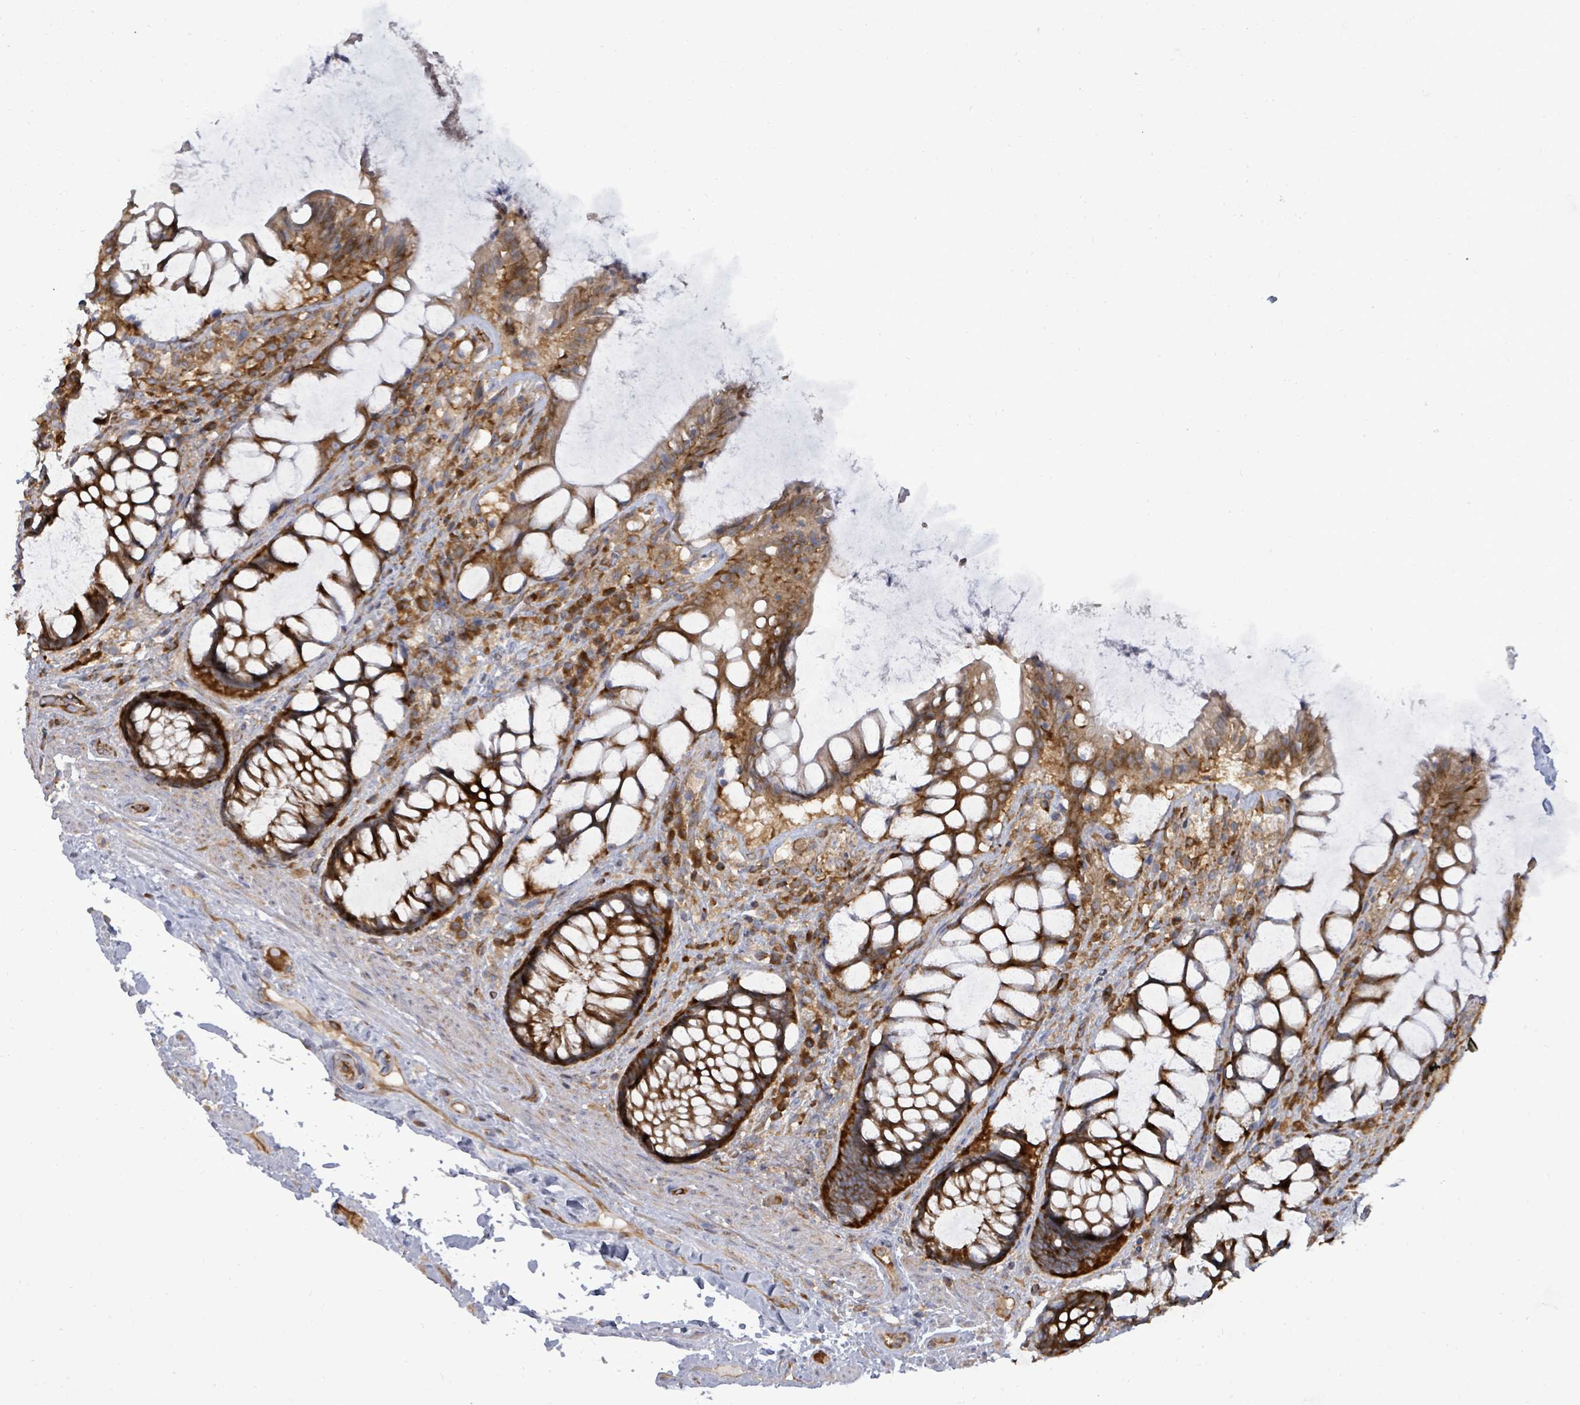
{"staining": {"intensity": "strong", "quantity": ">75%", "location": "cytoplasmic/membranous"}, "tissue": "rectum", "cell_type": "Glandular cells", "image_type": "normal", "snomed": [{"axis": "morphology", "description": "Normal tissue, NOS"}, {"axis": "topography", "description": "Rectum"}], "caption": "Rectum stained with a brown dye shows strong cytoplasmic/membranous positive expression in approximately >75% of glandular cells.", "gene": "EIF3CL", "patient": {"sex": "female", "age": 58}}